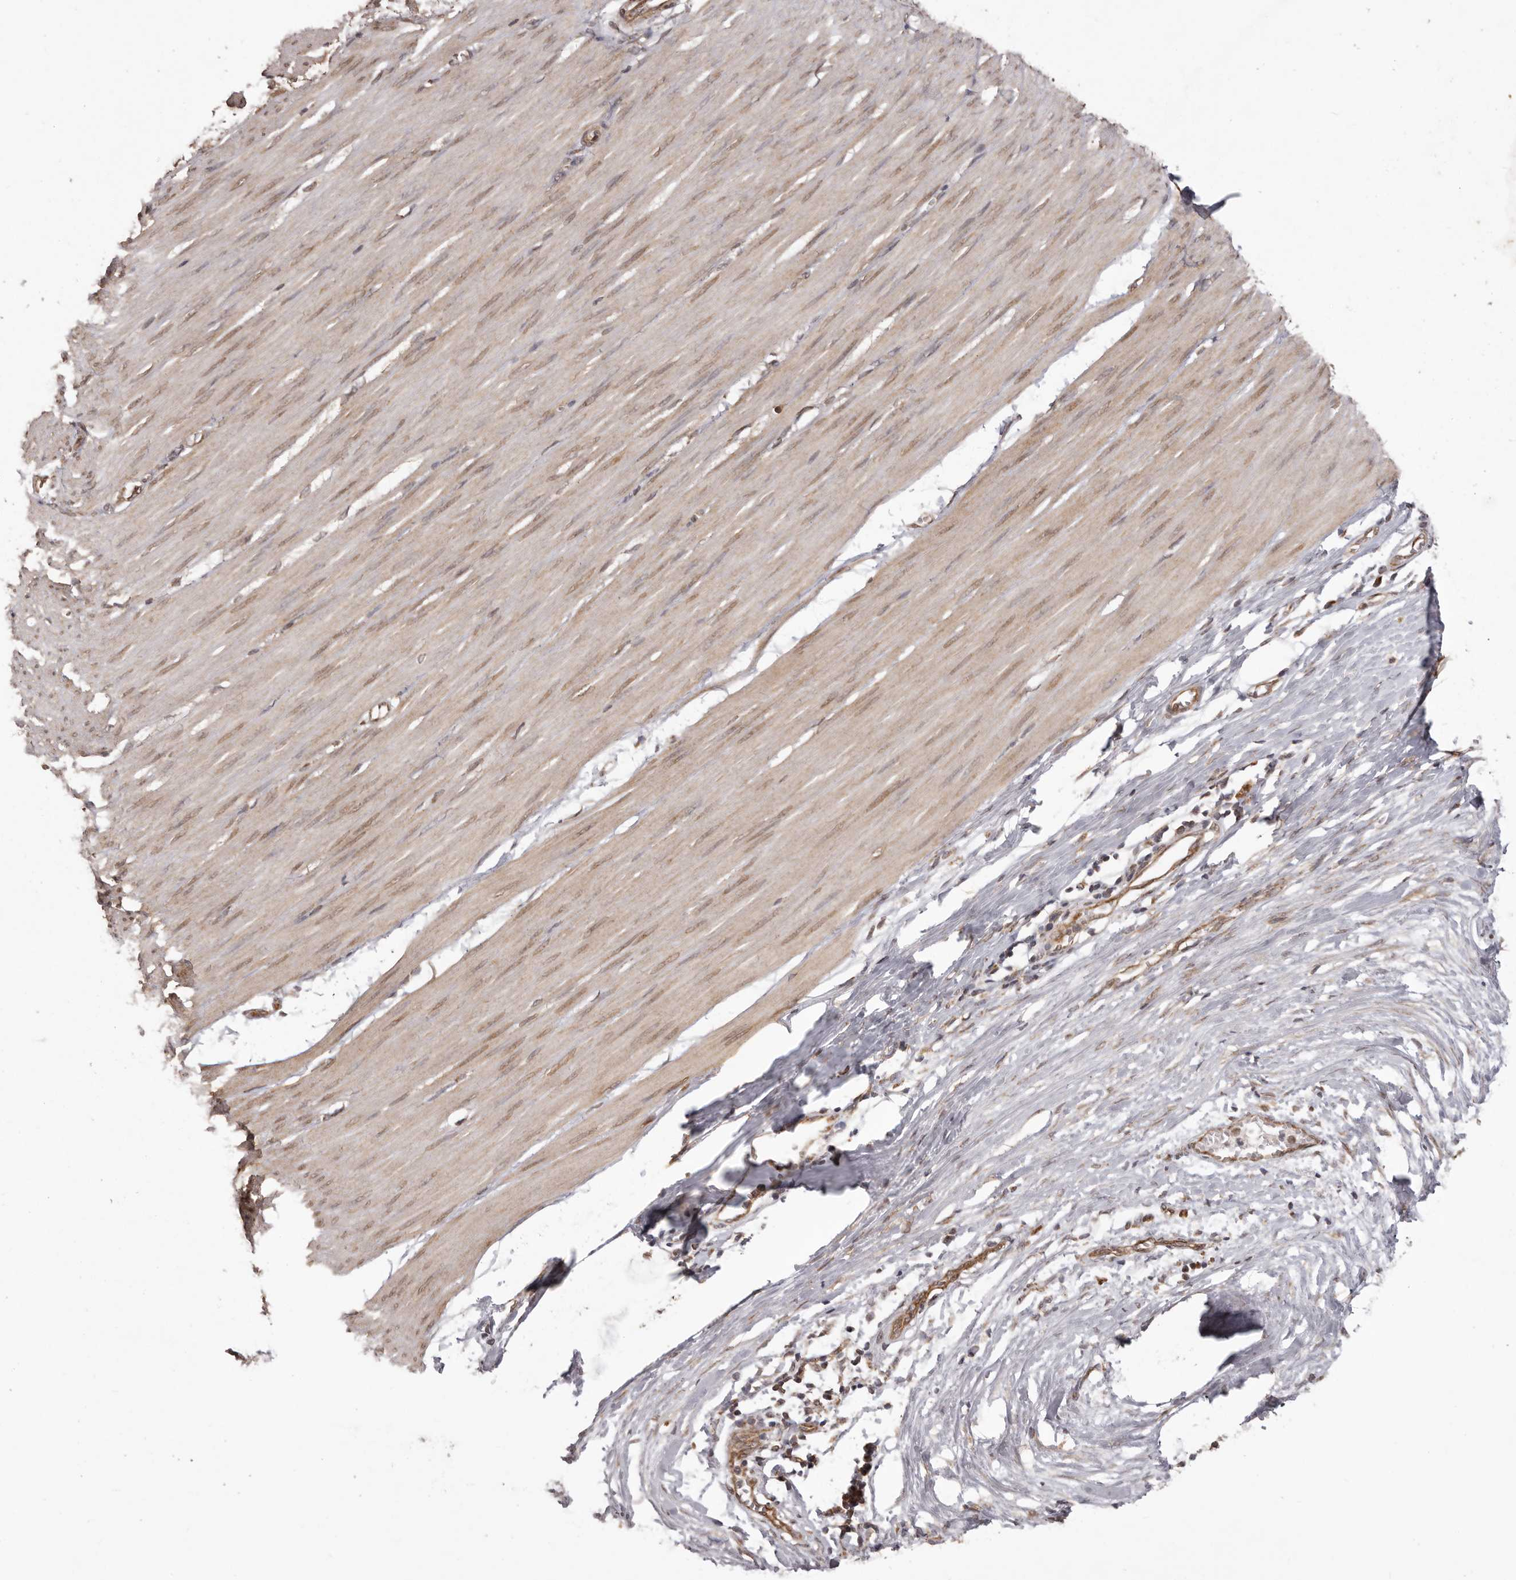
{"staining": {"intensity": "moderate", "quantity": ">75%", "location": "cytoplasmic/membranous,nuclear"}, "tissue": "smooth muscle", "cell_type": "Smooth muscle cells", "image_type": "normal", "snomed": [{"axis": "morphology", "description": "Normal tissue, NOS"}, {"axis": "morphology", "description": "Adenocarcinoma, NOS"}, {"axis": "topography", "description": "Colon"}, {"axis": "topography", "description": "Peripheral nerve tissue"}], "caption": "Immunohistochemical staining of normal smooth muscle demonstrates >75% levels of moderate cytoplasmic/membranous,nuclear protein staining in approximately >75% of smooth muscle cells.", "gene": "CHRM2", "patient": {"sex": "male", "age": 14}}